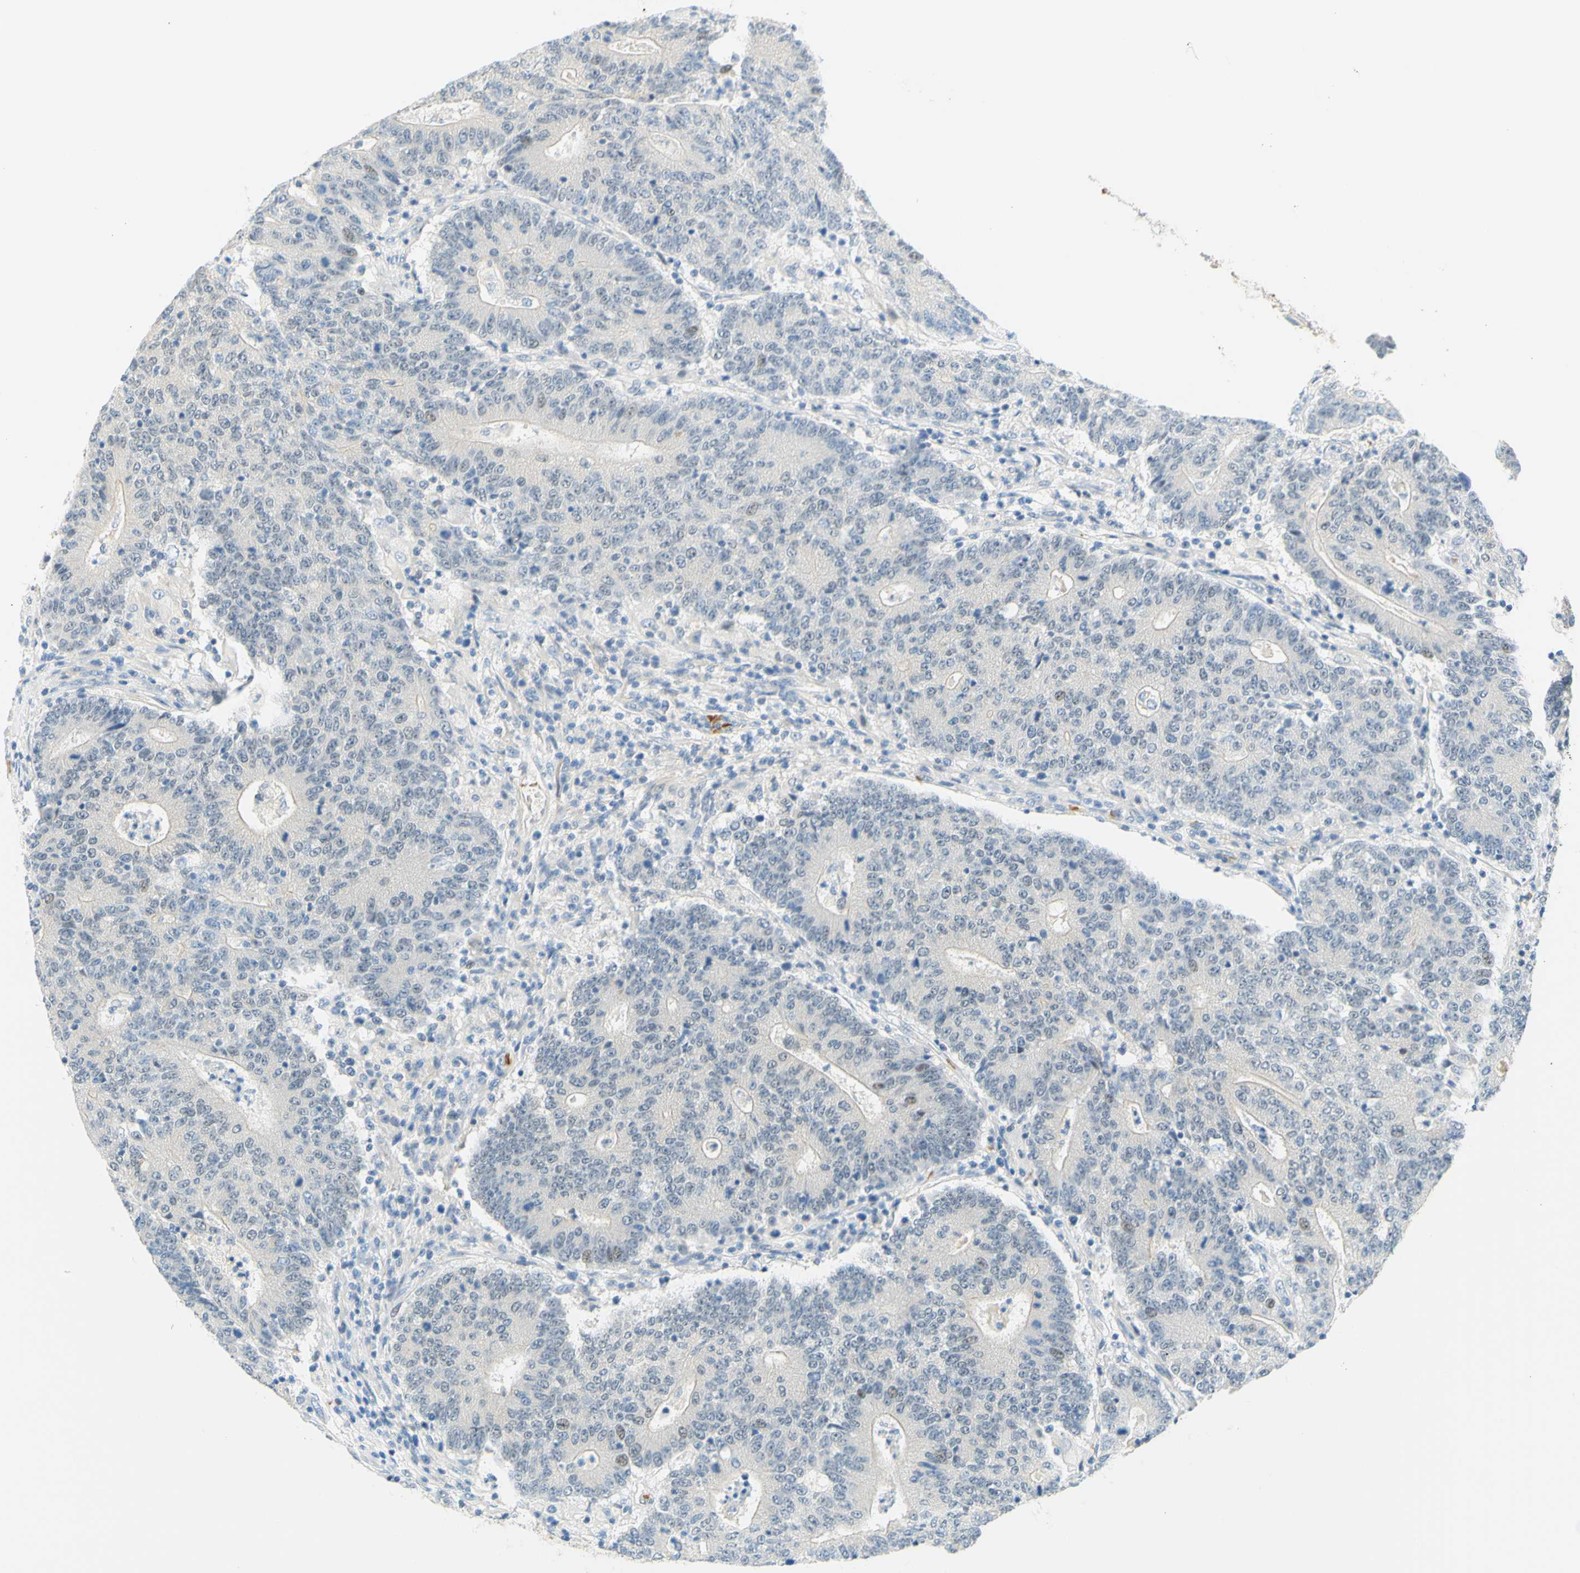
{"staining": {"intensity": "negative", "quantity": "none", "location": "none"}, "tissue": "colorectal cancer", "cell_type": "Tumor cells", "image_type": "cancer", "snomed": [{"axis": "morphology", "description": "Normal tissue, NOS"}, {"axis": "morphology", "description": "Adenocarcinoma, NOS"}, {"axis": "topography", "description": "Colon"}], "caption": "This is a image of immunohistochemistry (IHC) staining of colorectal cancer, which shows no positivity in tumor cells.", "gene": "ENTREP2", "patient": {"sex": "female", "age": 75}}